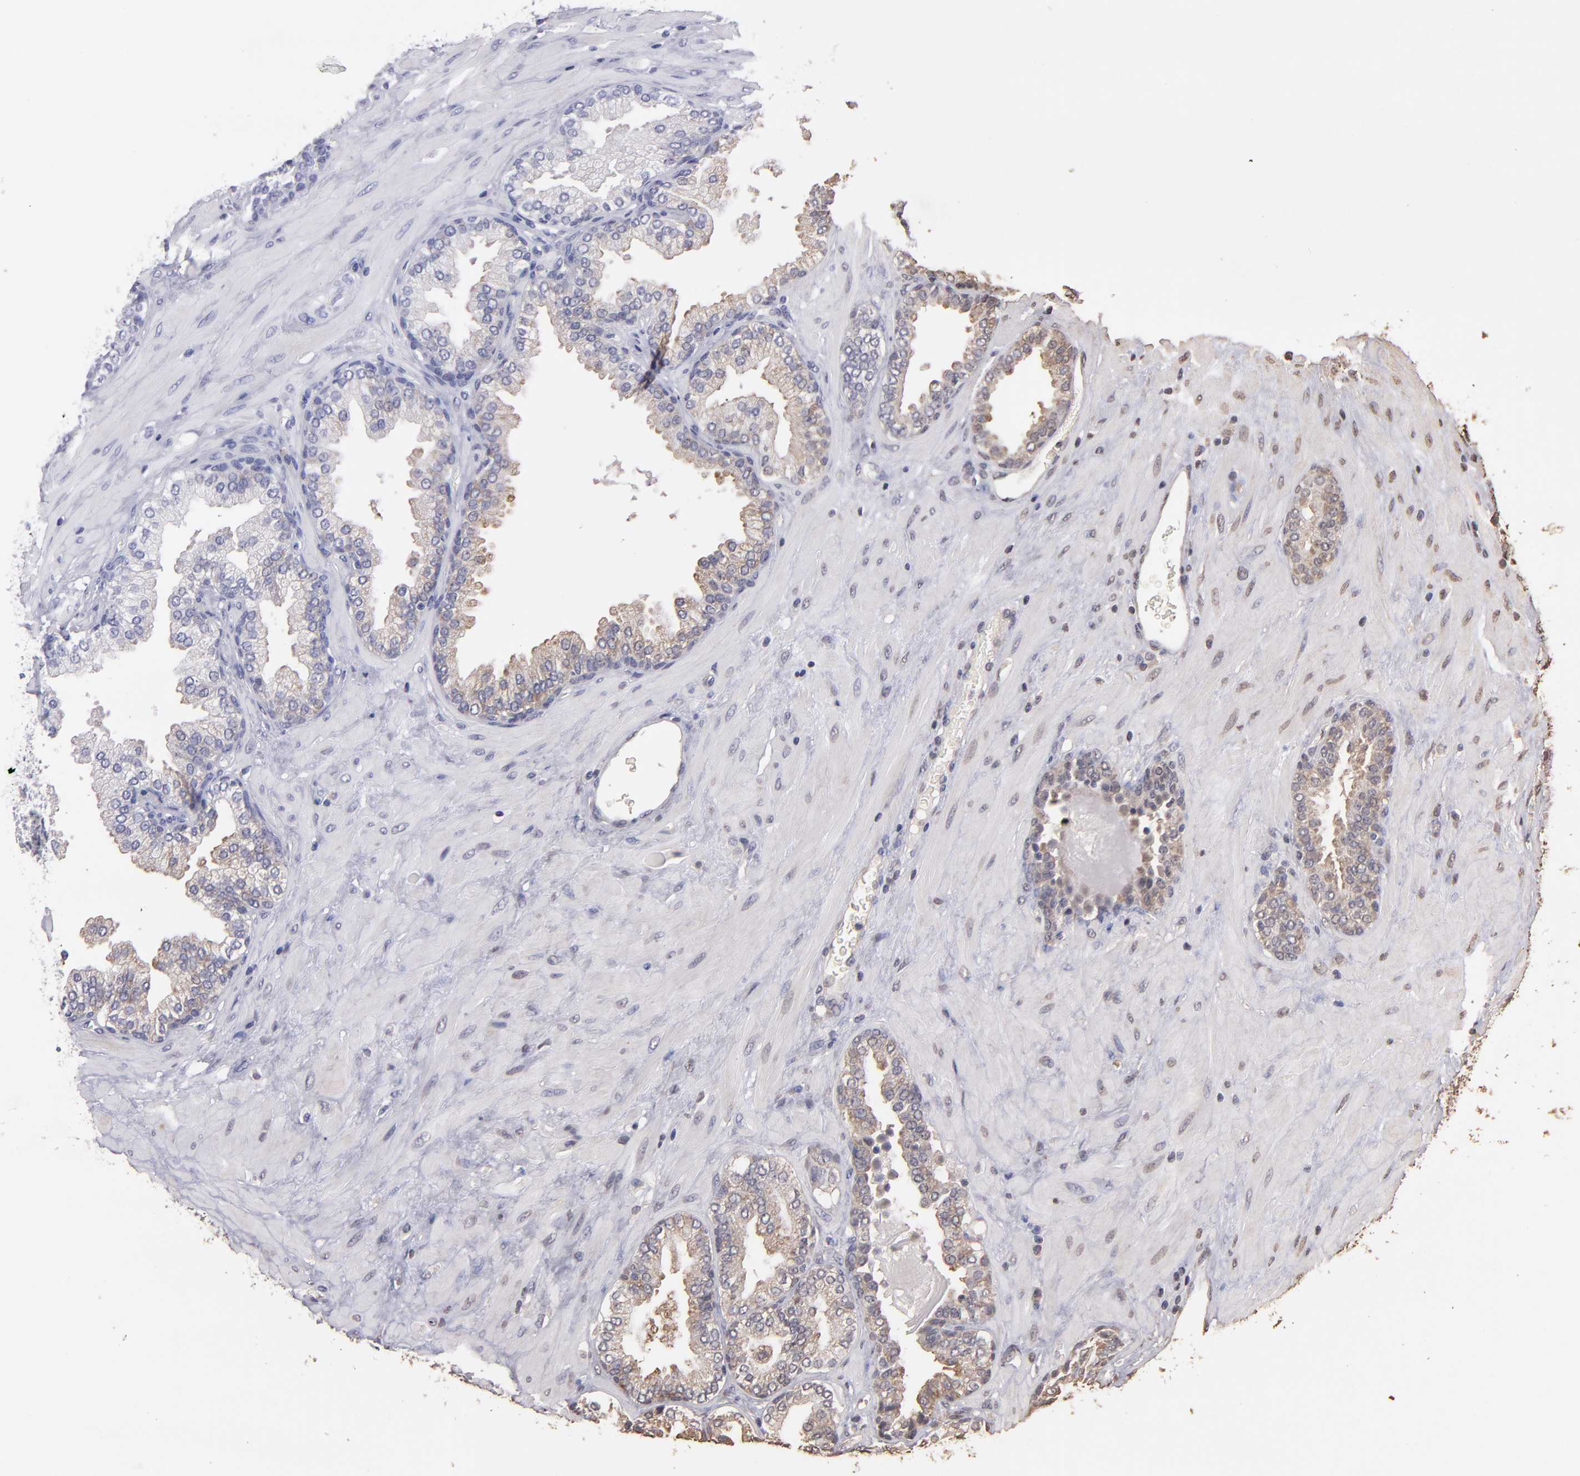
{"staining": {"intensity": "moderate", "quantity": "25%-75%", "location": "cytoplasmic/membranous"}, "tissue": "prostate", "cell_type": "Glandular cells", "image_type": "normal", "snomed": [{"axis": "morphology", "description": "Normal tissue, NOS"}, {"axis": "topography", "description": "Prostate"}], "caption": "Brown immunohistochemical staining in normal human prostate displays moderate cytoplasmic/membranous positivity in about 25%-75% of glandular cells.", "gene": "OPHN1", "patient": {"sex": "male", "age": 51}}